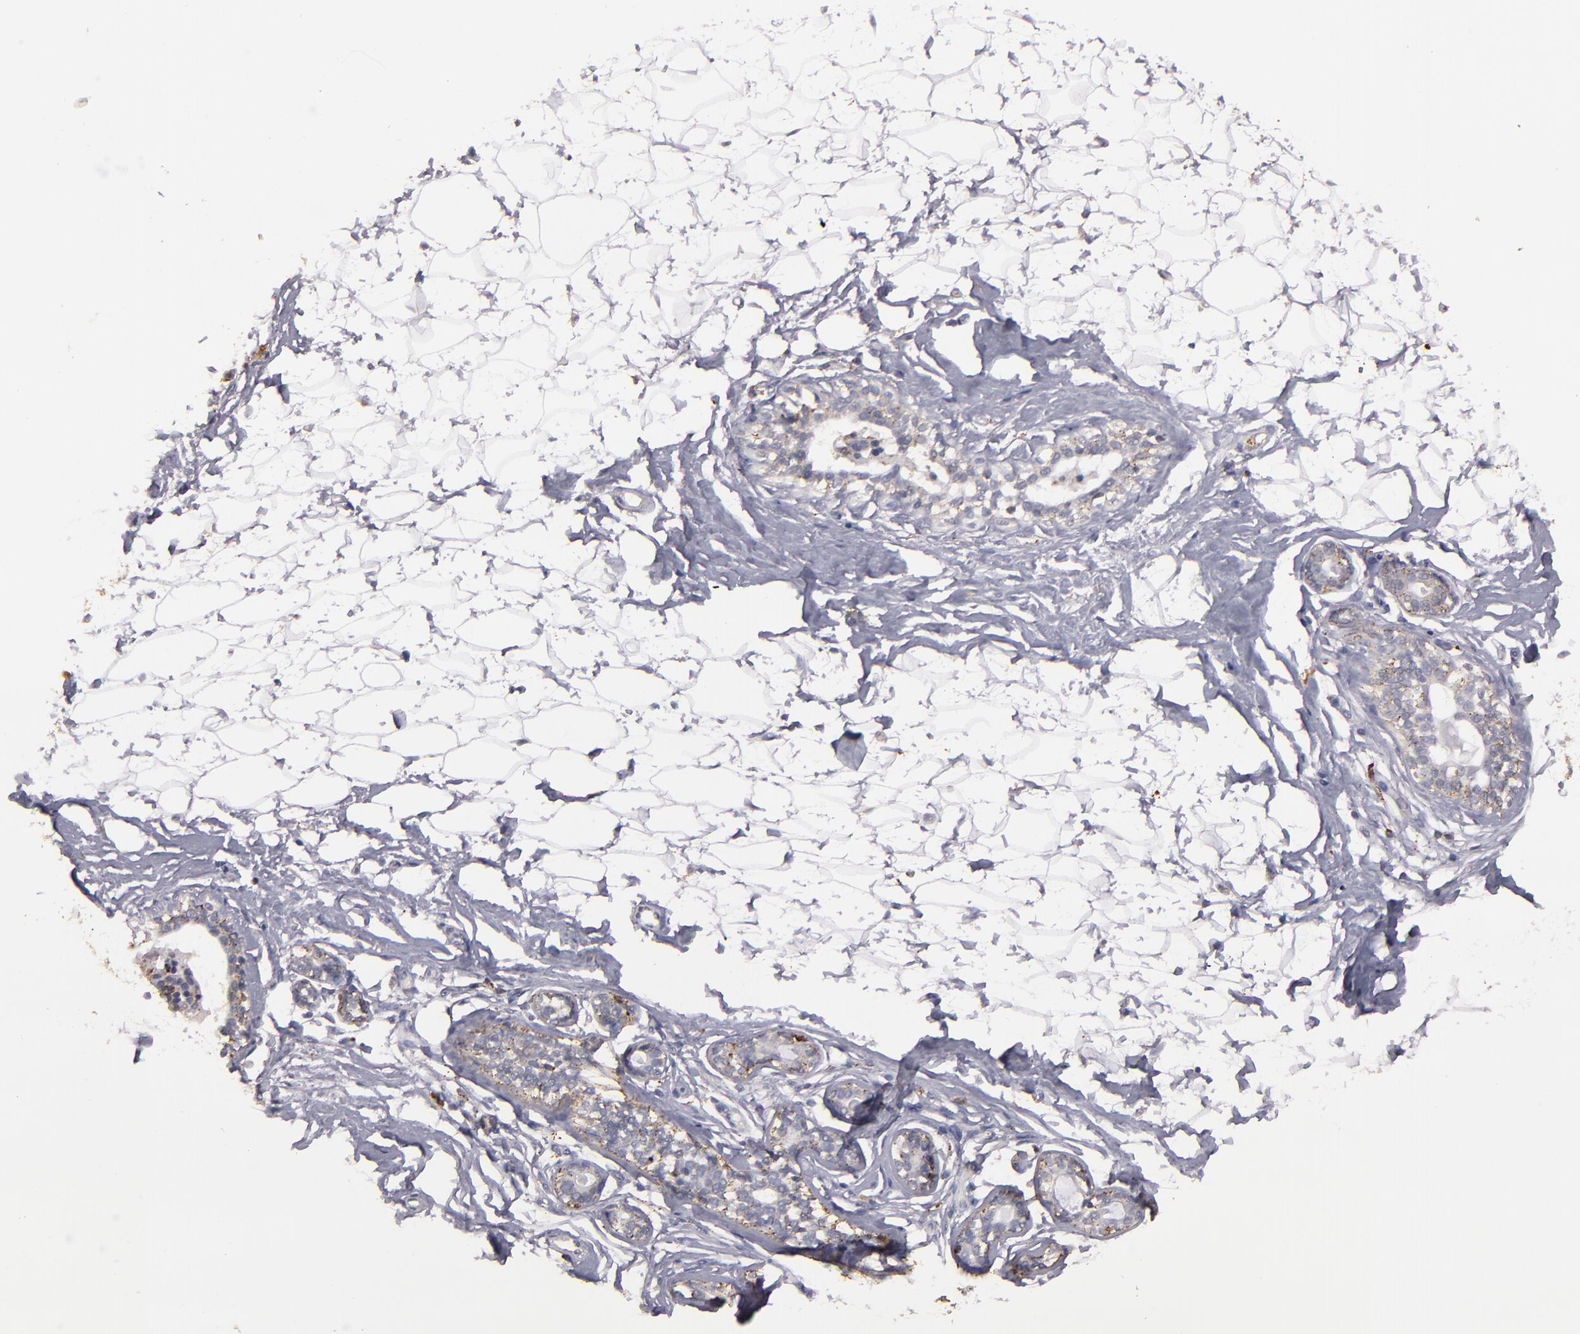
{"staining": {"intensity": "negative", "quantity": "none", "location": "none"}, "tissue": "adipose tissue", "cell_type": "Adipocytes", "image_type": "normal", "snomed": [{"axis": "morphology", "description": "Normal tissue, NOS"}, {"axis": "topography", "description": "Breast"}], "caption": "Immunohistochemical staining of benign adipose tissue shows no significant positivity in adipocytes. Brightfield microscopy of IHC stained with DAB (brown) and hematoxylin (blue), captured at high magnification.", "gene": "TRAF1", "patient": {"sex": "female", "age": 22}}